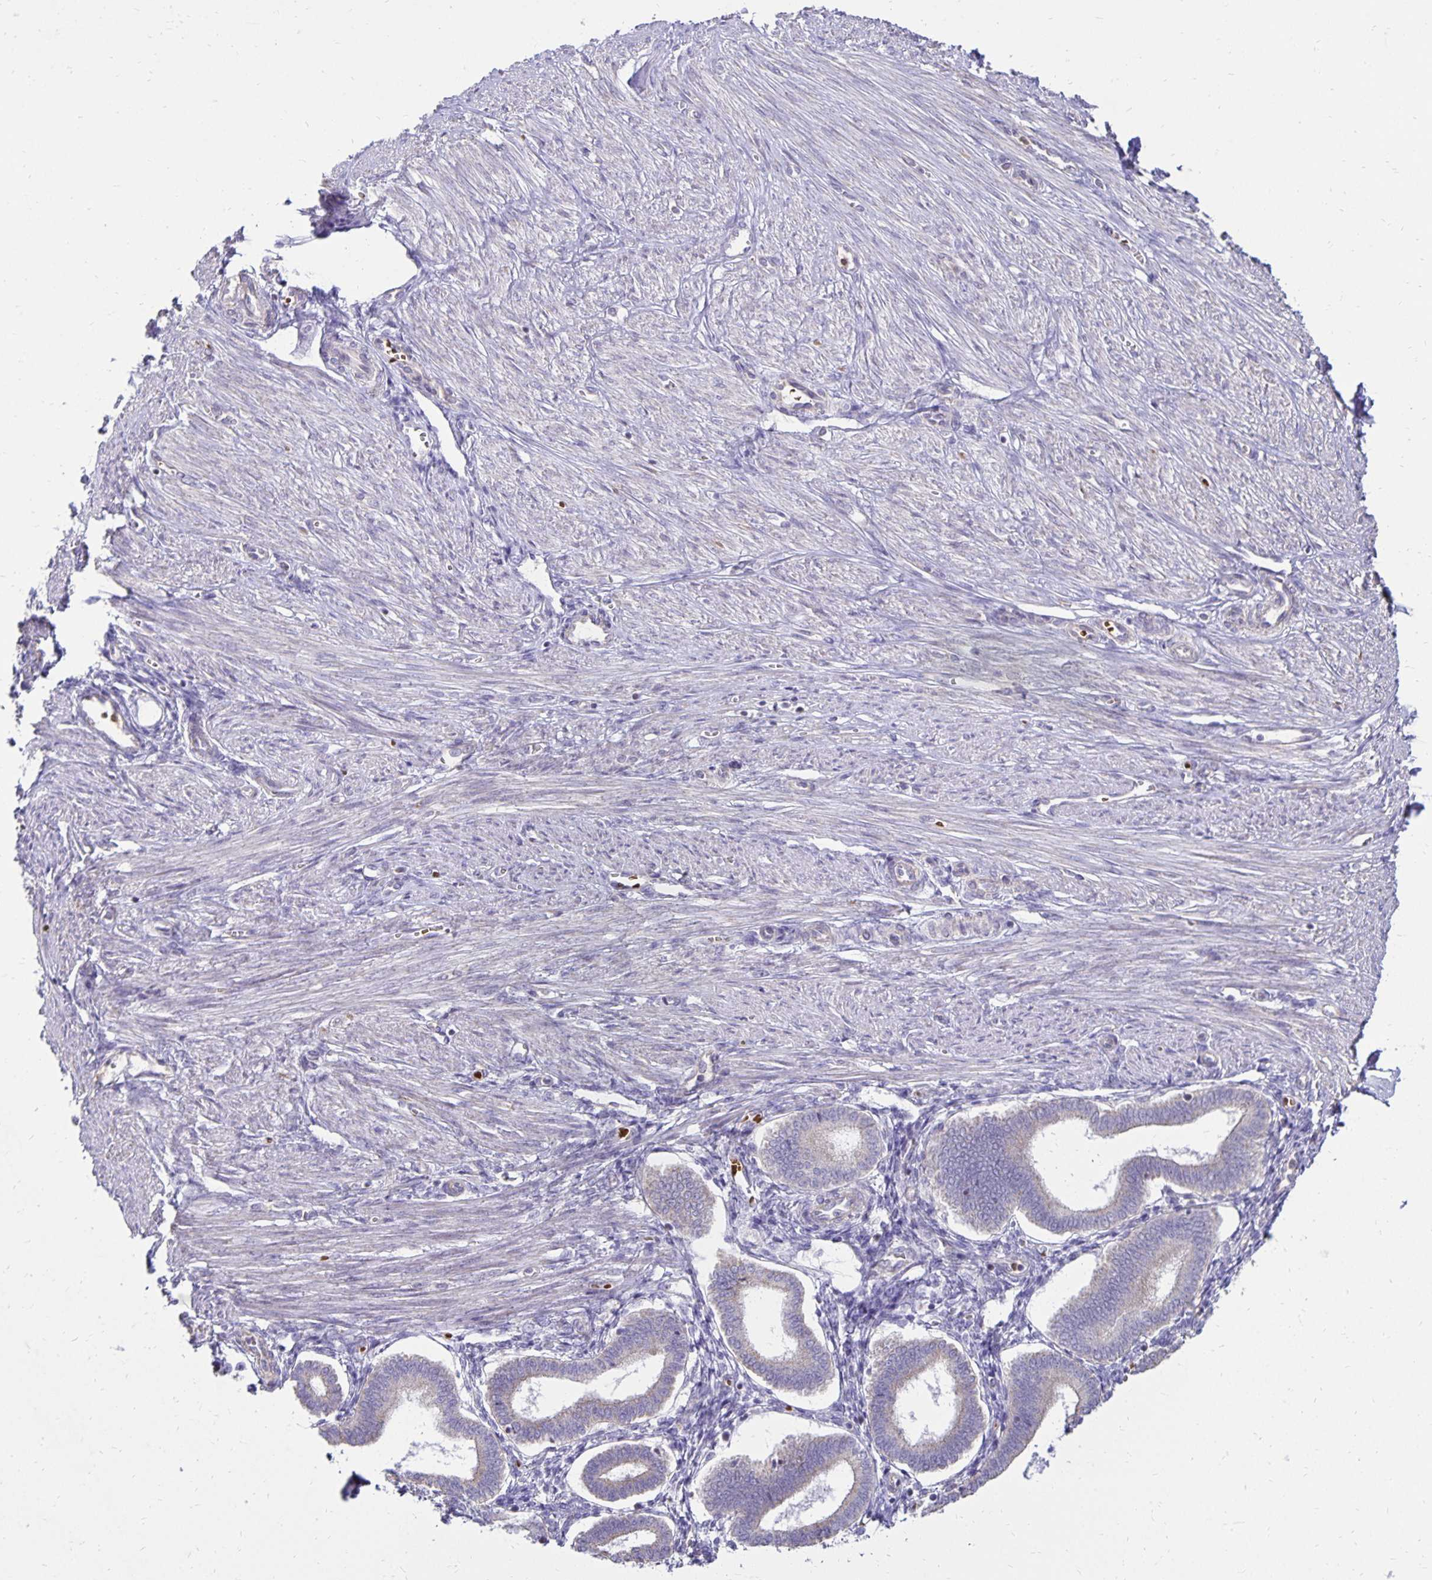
{"staining": {"intensity": "negative", "quantity": "none", "location": "none"}, "tissue": "endometrium", "cell_type": "Cells in endometrial stroma", "image_type": "normal", "snomed": [{"axis": "morphology", "description": "Normal tissue, NOS"}, {"axis": "topography", "description": "Endometrium"}], "caption": "A micrograph of human endometrium is negative for staining in cells in endometrial stroma. (DAB IHC with hematoxylin counter stain).", "gene": "FN3K", "patient": {"sex": "female", "age": 24}}